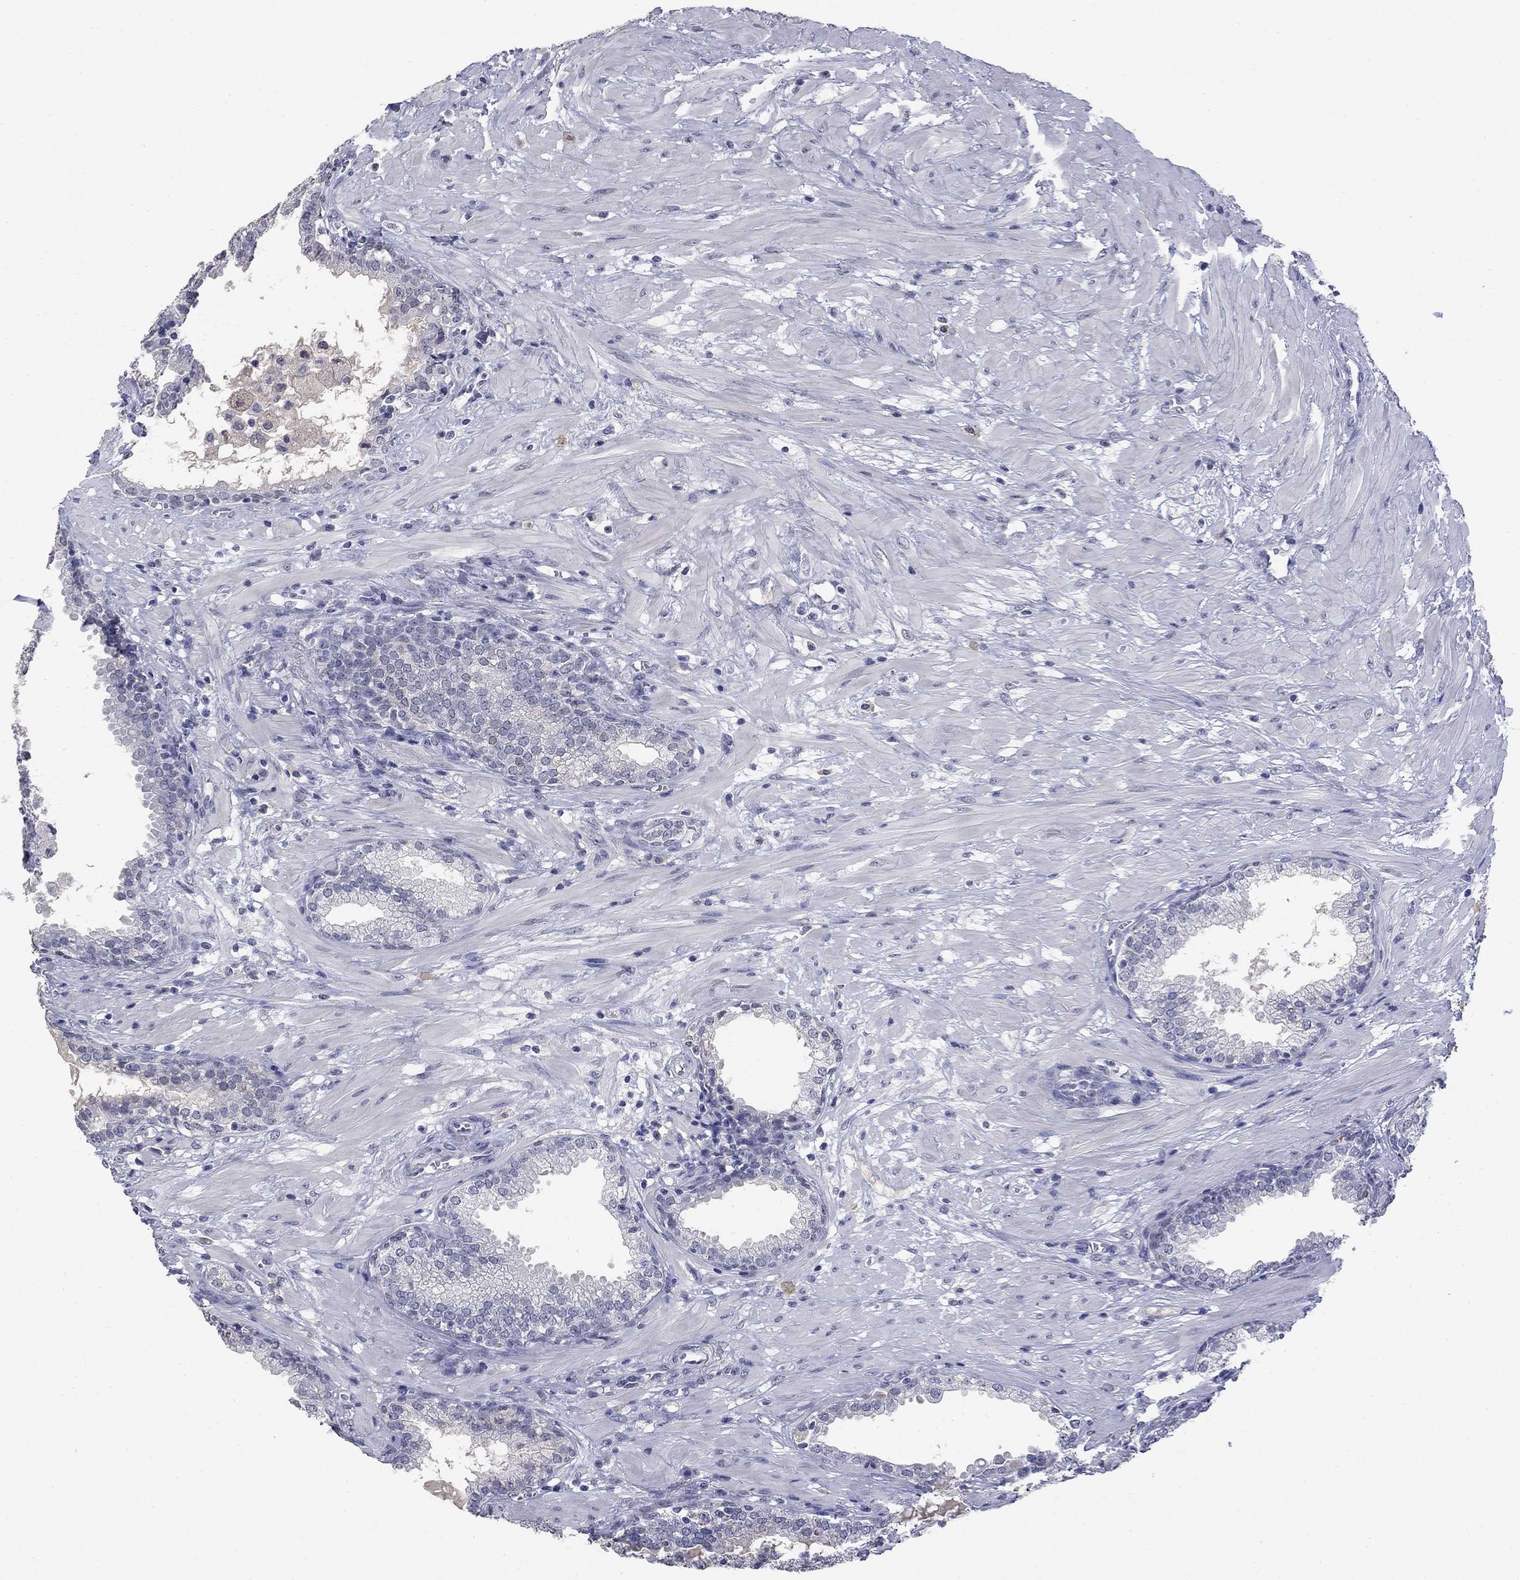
{"staining": {"intensity": "negative", "quantity": "none", "location": "none"}, "tissue": "prostate", "cell_type": "Glandular cells", "image_type": "normal", "snomed": [{"axis": "morphology", "description": "Normal tissue, NOS"}, {"axis": "topography", "description": "Prostate"}], "caption": "Immunohistochemical staining of benign human prostate exhibits no significant staining in glandular cells. (DAB (3,3'-diaminobenzidine) IHC, high magnification).", "gene": "SLC51A", "patient": {"sex": "male", "age": 64}}